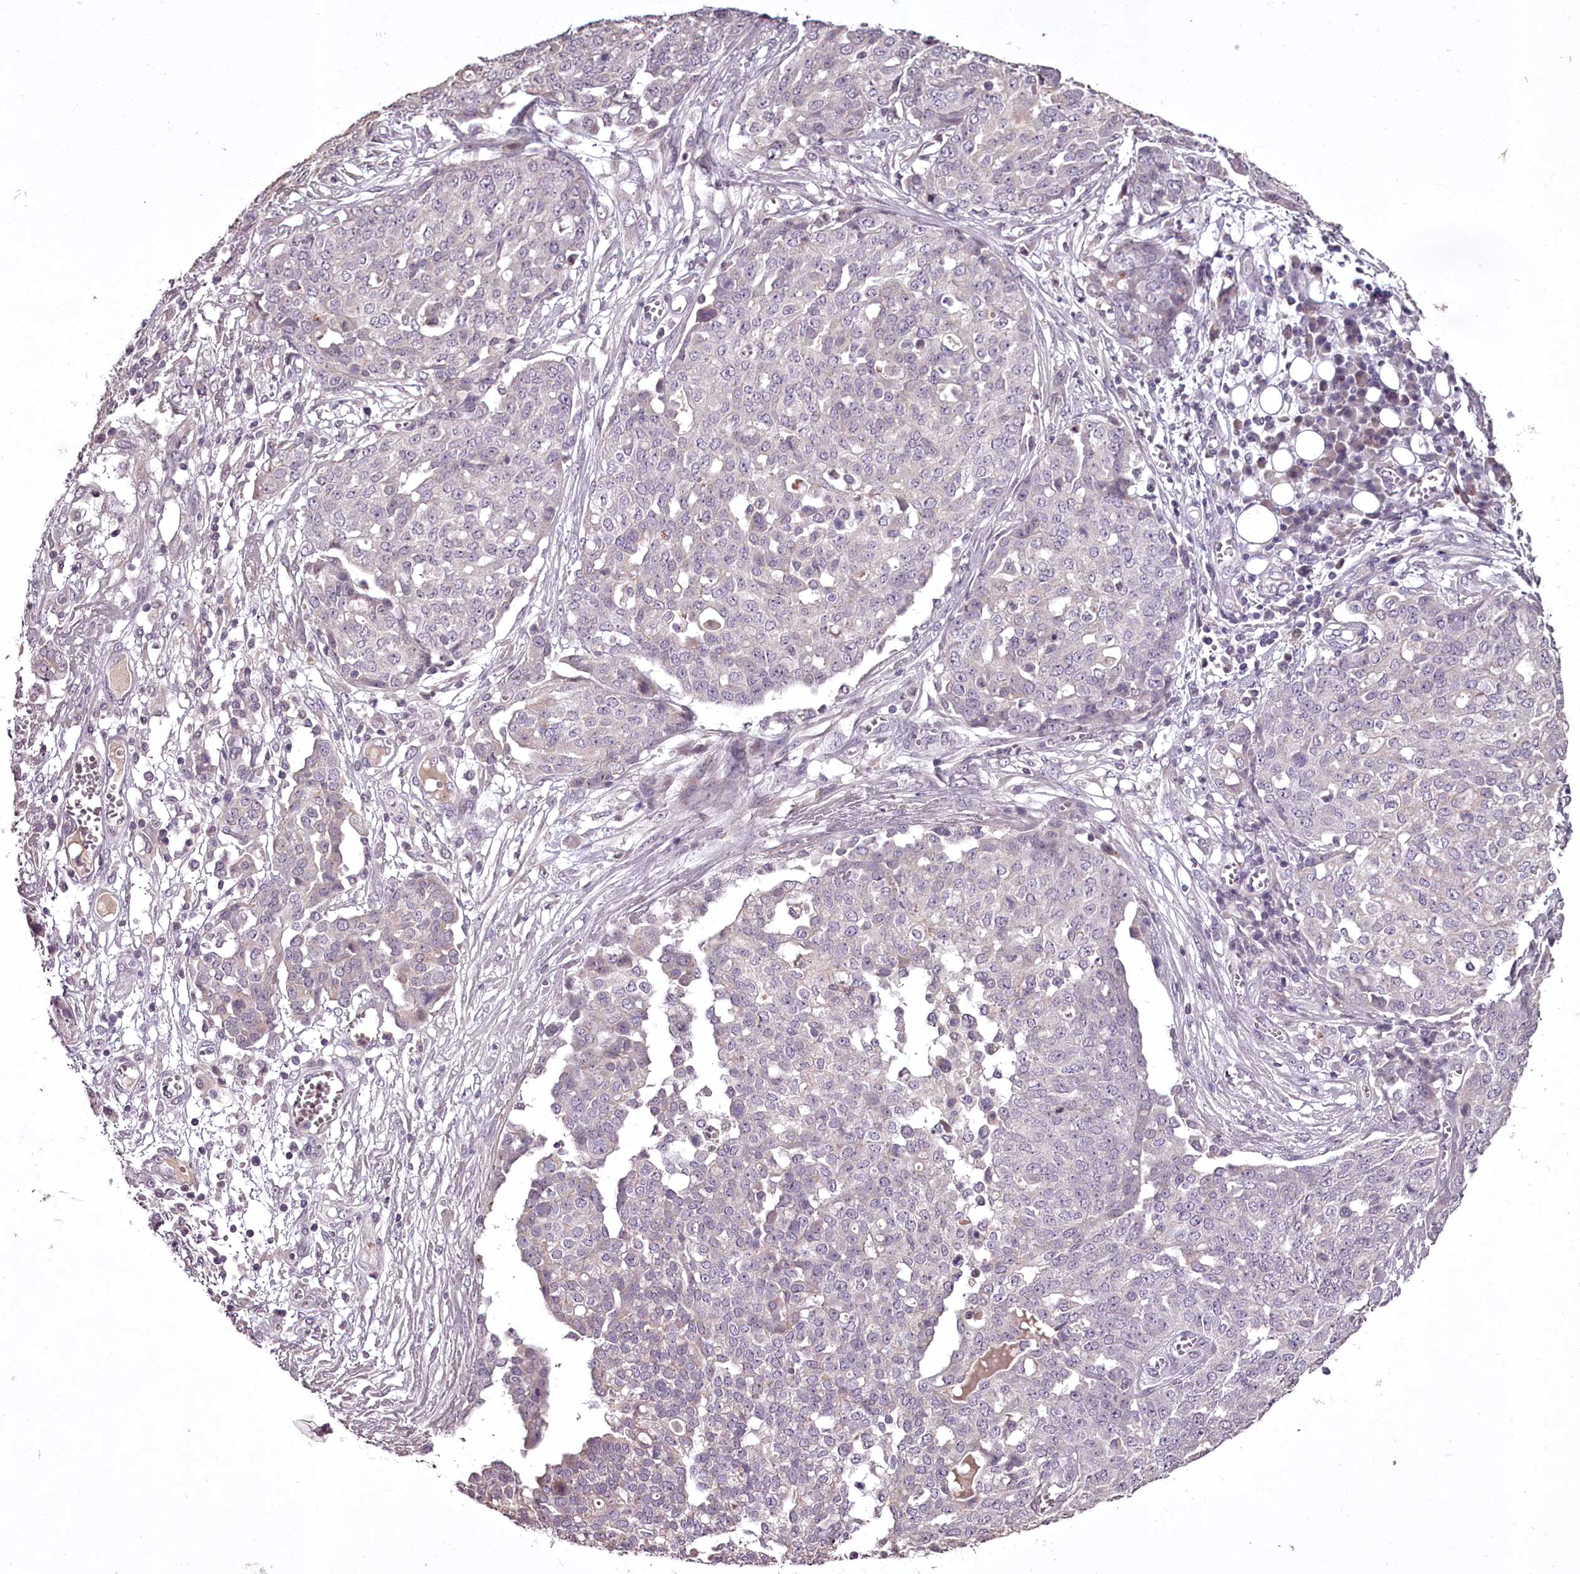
{"staining": {"intensity": "negative", "quantity": "none", "location": "none"}, "tissue": "ovarian cancer", "cell_type": "Tumor cells", "image_type": "cancer", "snomed": [{"axis": "morphology", "description": "Cystadenocarcinoma, serous, NOS"}, {"axis": "topography", "description": "Soft tissue"}, {"axis": "topography", "description": "Ovary"}], "caption": "Tumor cells are negative for brown protein staining in ovarian cancer (serous cystadenocarcinoma). Nuclei are stained in blue.", "gene": "RBMXL2", "patient": {"sex": "female", "age": 57}}